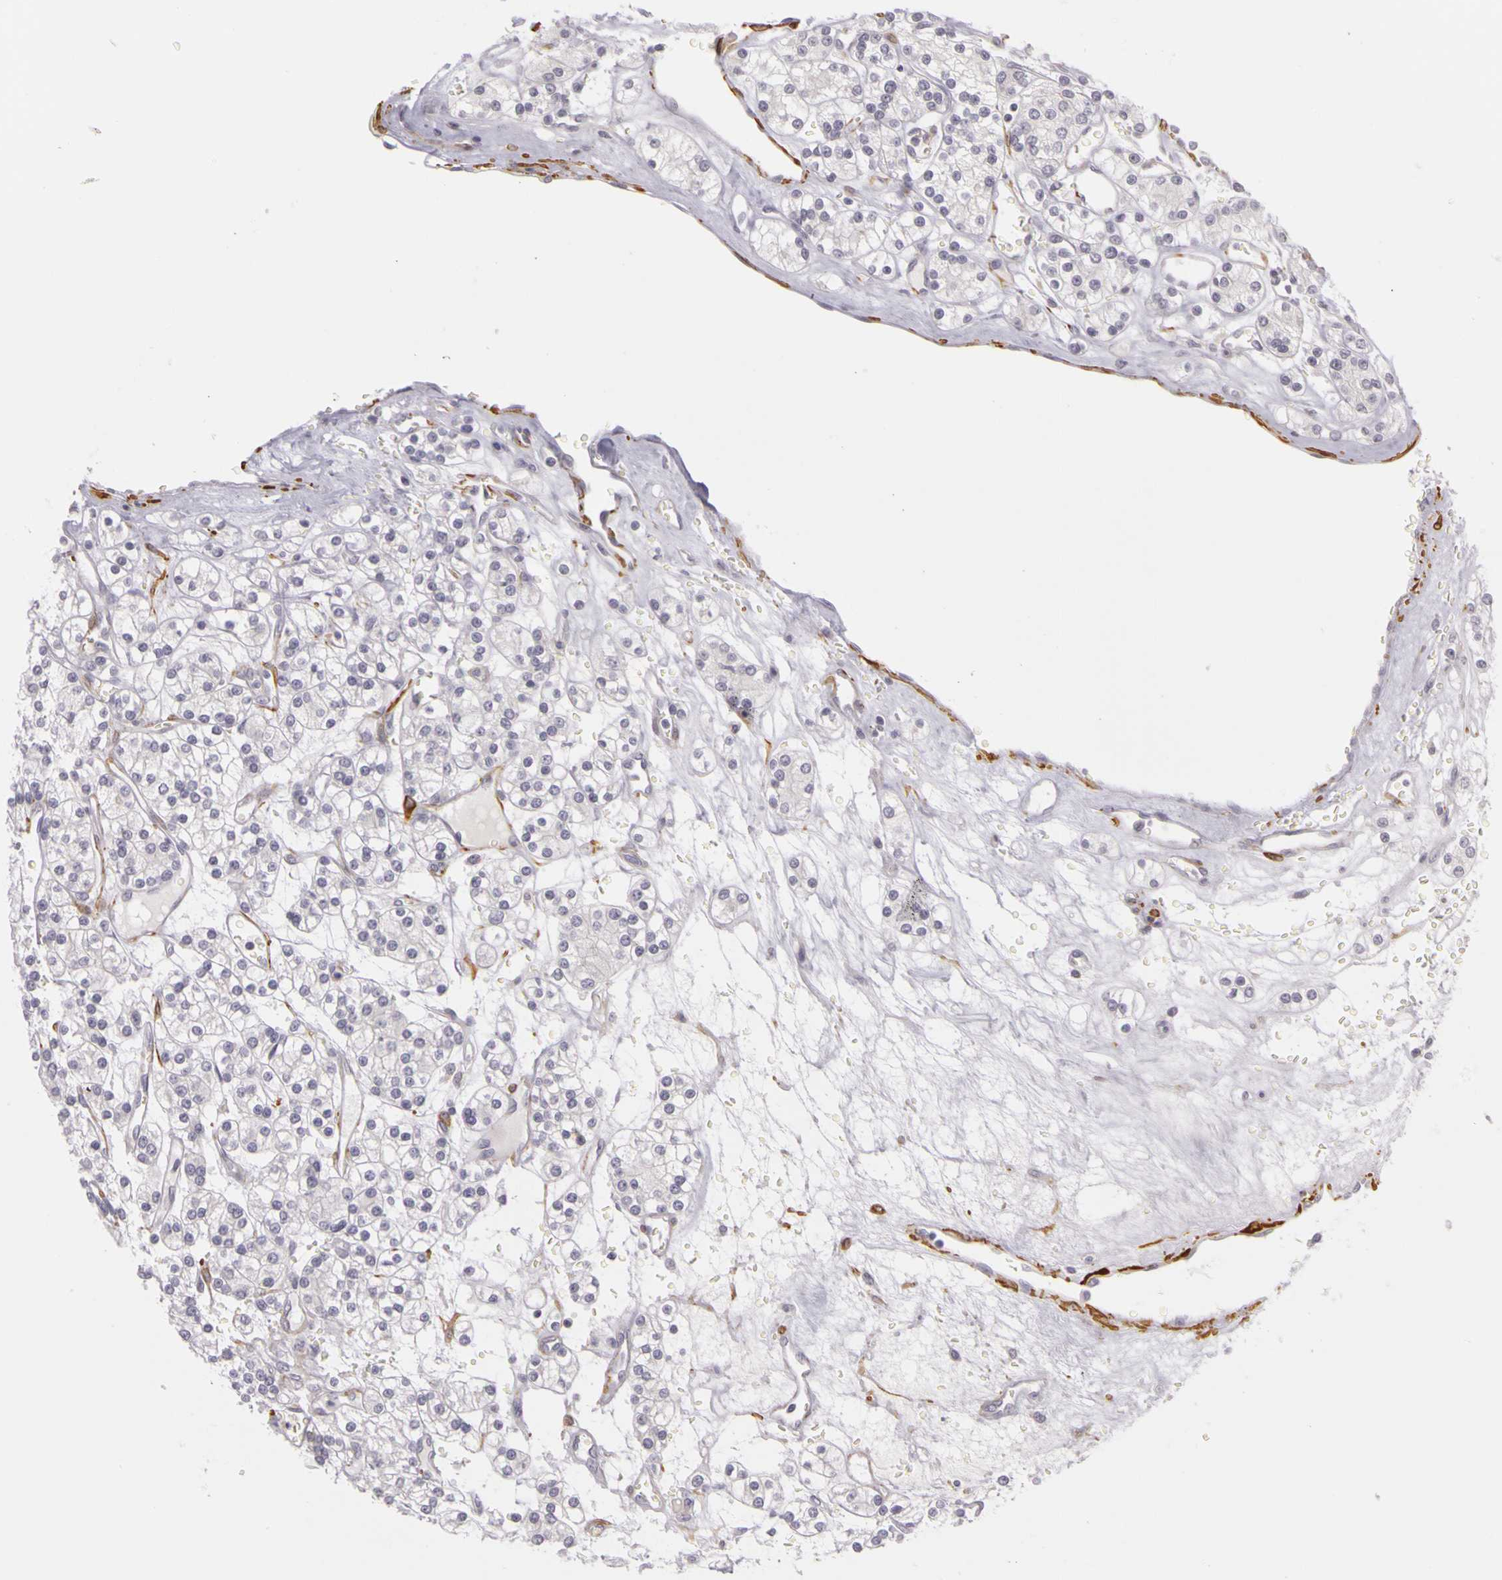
{"staining": {"intensity": "negative", "quantity": "none", "location": "none"}, "tissue": "renal cancer", "cell_type": "Tumor cells", "image_type": "cancer", "snomed": [{"axis": "morphology", "description": "Adenocarcinoma, NOS"}, {"axis": "topography", "description": "Kidney"}], "caption": "The immunohistochemistry micrograph has no significant staining in tumor cells of renal adenocarcinoma tissue.", "gene": "CNTN2", "patient": {"sex": "female", "age": 62}}